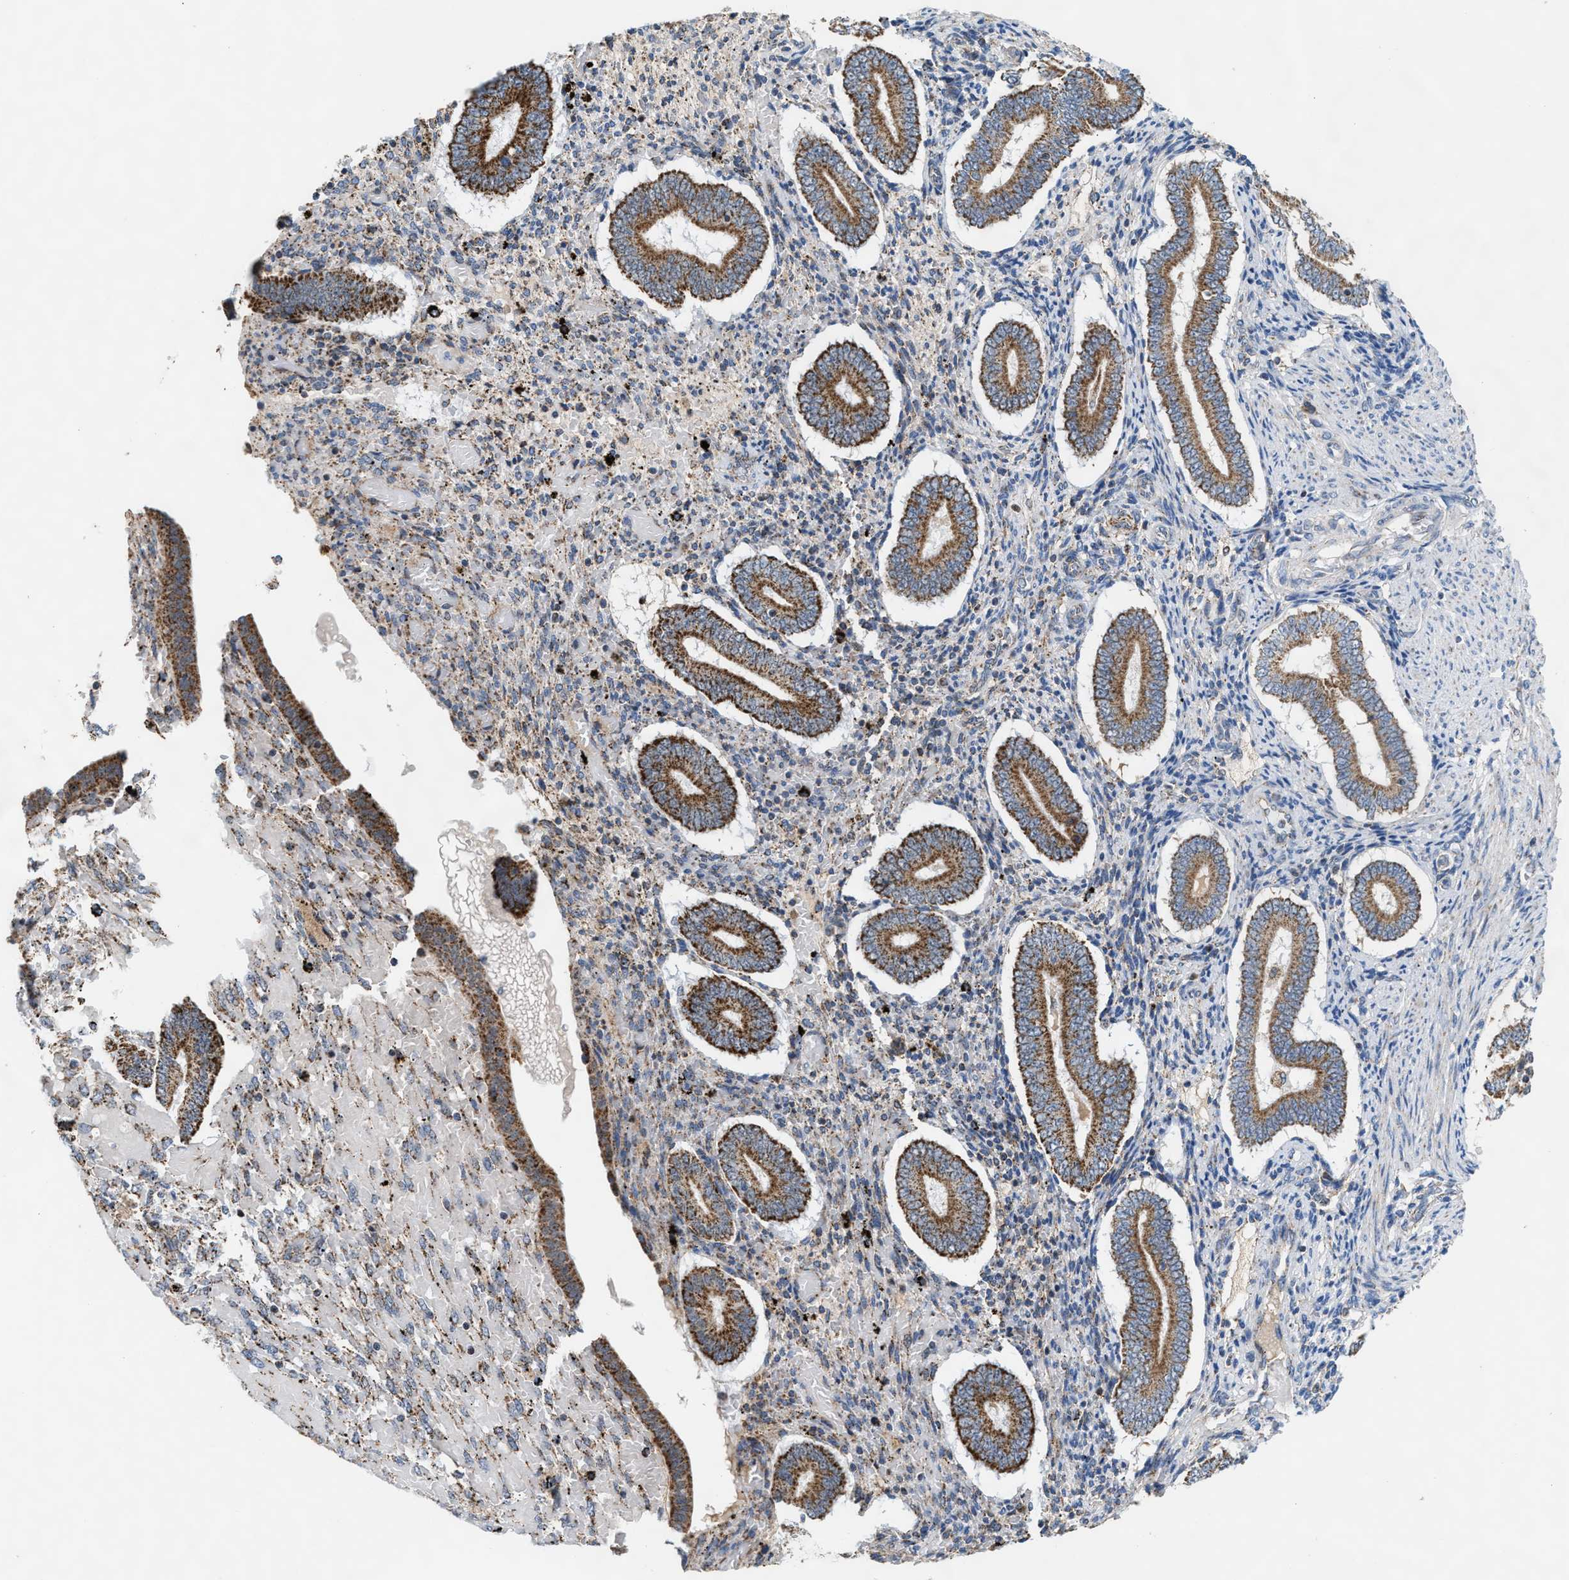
{"staining": {"intensity": "moderate", "quantity": "<25%", "location": "cytoplasmic/membranous"}, "tissue": "endometrium", "cell_type": "Cells in endometrial stroma", "image_type": "normal", "snomed": [{"axis": "morphology", "description": "Normal tissue, NOS"}, {"axis": "topography", "description": "Endometrium"}], "caption": "Immunohistochemistry staining of benign endometrium, which reveals low levels of moderate cytoplasmic/membranous staining in about <25% of cells in endometrial stroma indicating moderate cytoplasmic/membranous protein expression. The staining was performed using DAB (brown) for protein detection and nuclei were counterstained in hematoxylin (blue).", "gene": "PMPCA", "patient": {"sex": "female", "age": 42}}